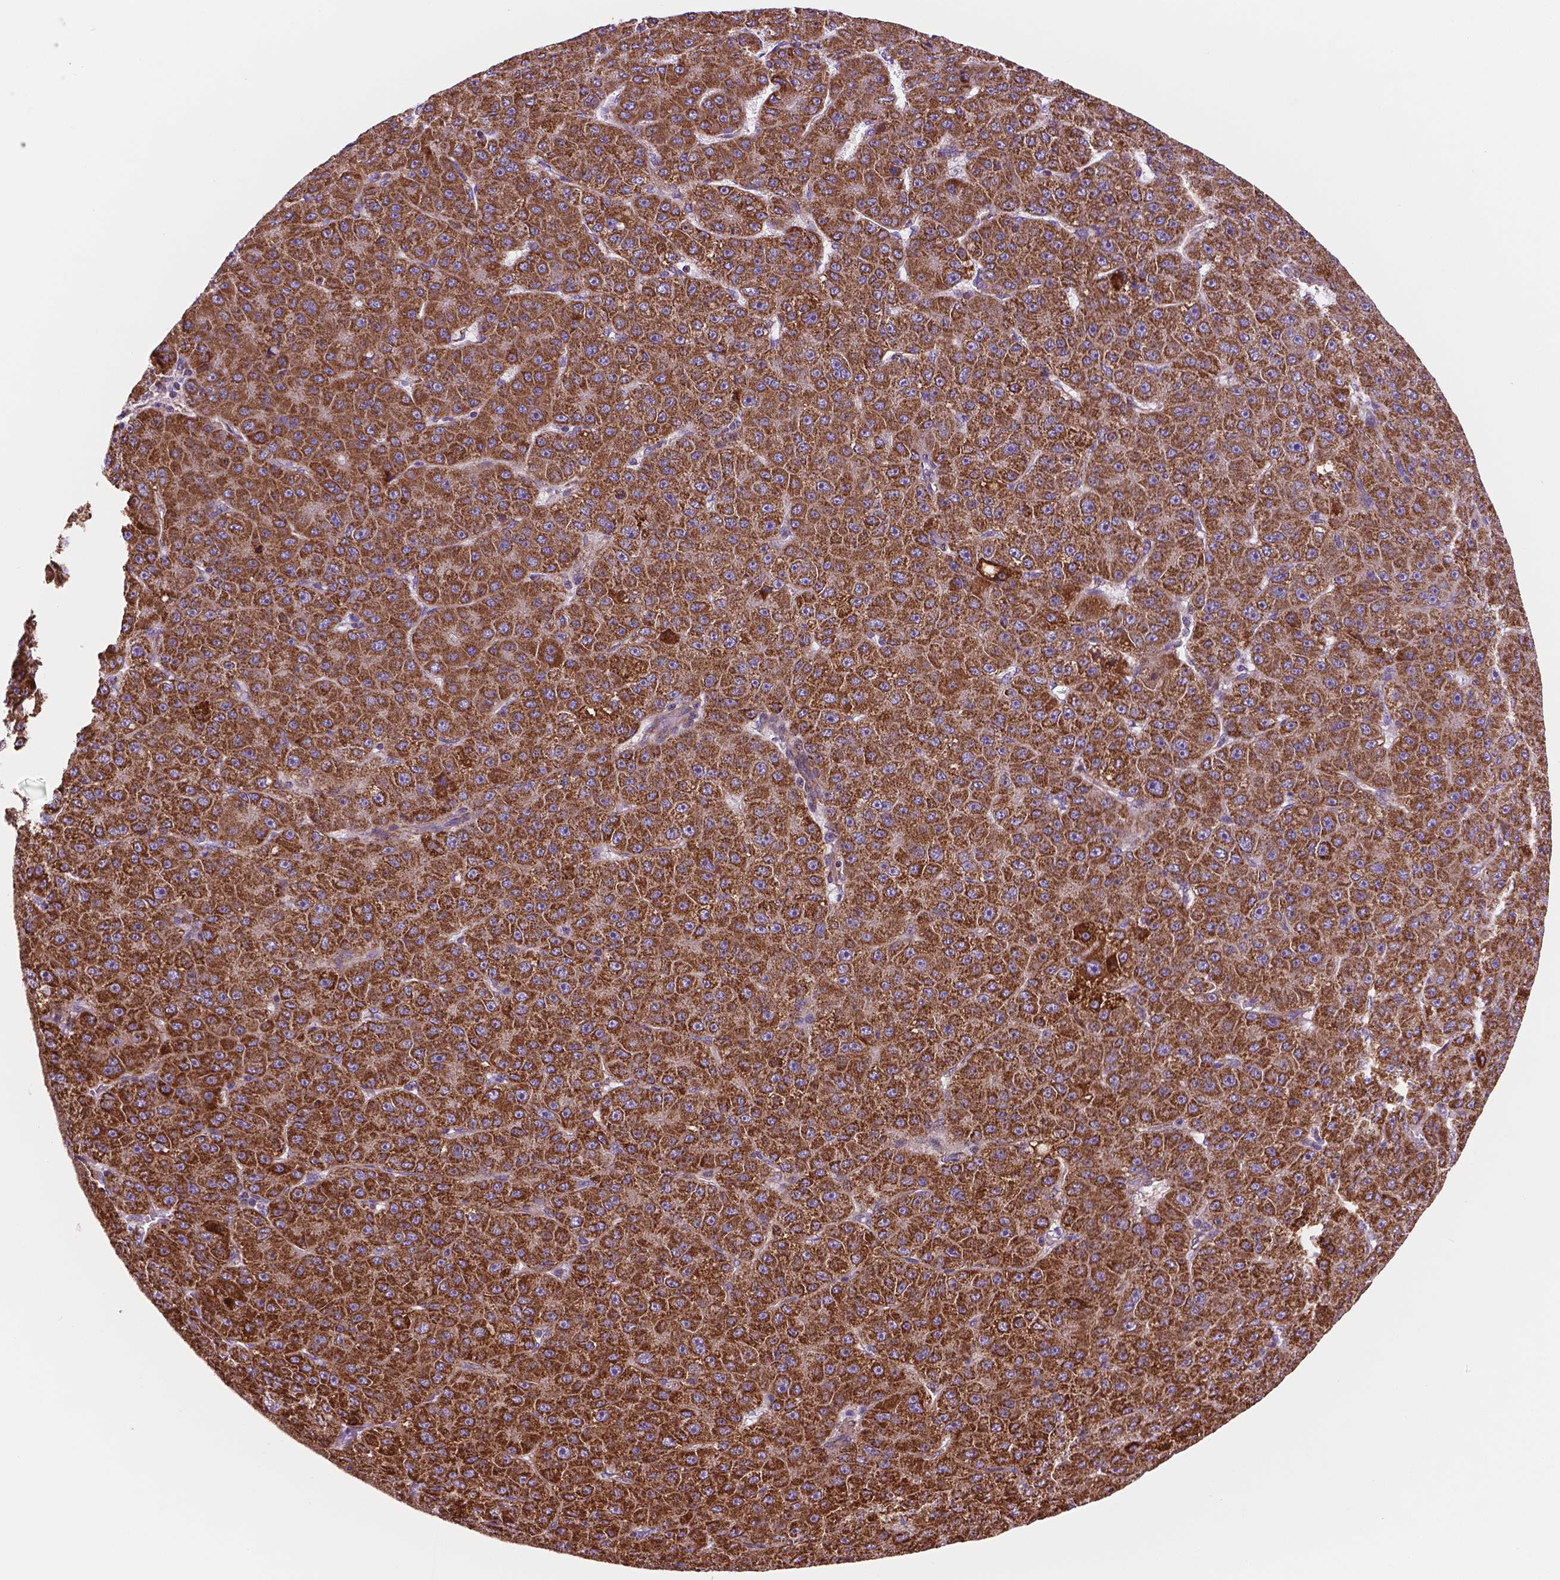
{"staining": {"intensity": "strong", "quantity": ">75%", "location": "cytoplasmic/membranous"}, "tissue": "liver cancer", "cell_type": "Tumor cells", "image_type": "cancer", "snomed": [{"axis": "morphology", "description": "Carcinoma, Hepatocellular, NOS"}, {"axis": "topography", "description": "Liver"}], "caption": "Immunohistochemical staining of hepatocellular carcinoma (liver) exhibits high levels of strong cytoplasmic/membranous protein positivity in approximately >75% of tumor cells.", "gene": "GEMIN4", "patient": {"sex": "male", "age": 67}}